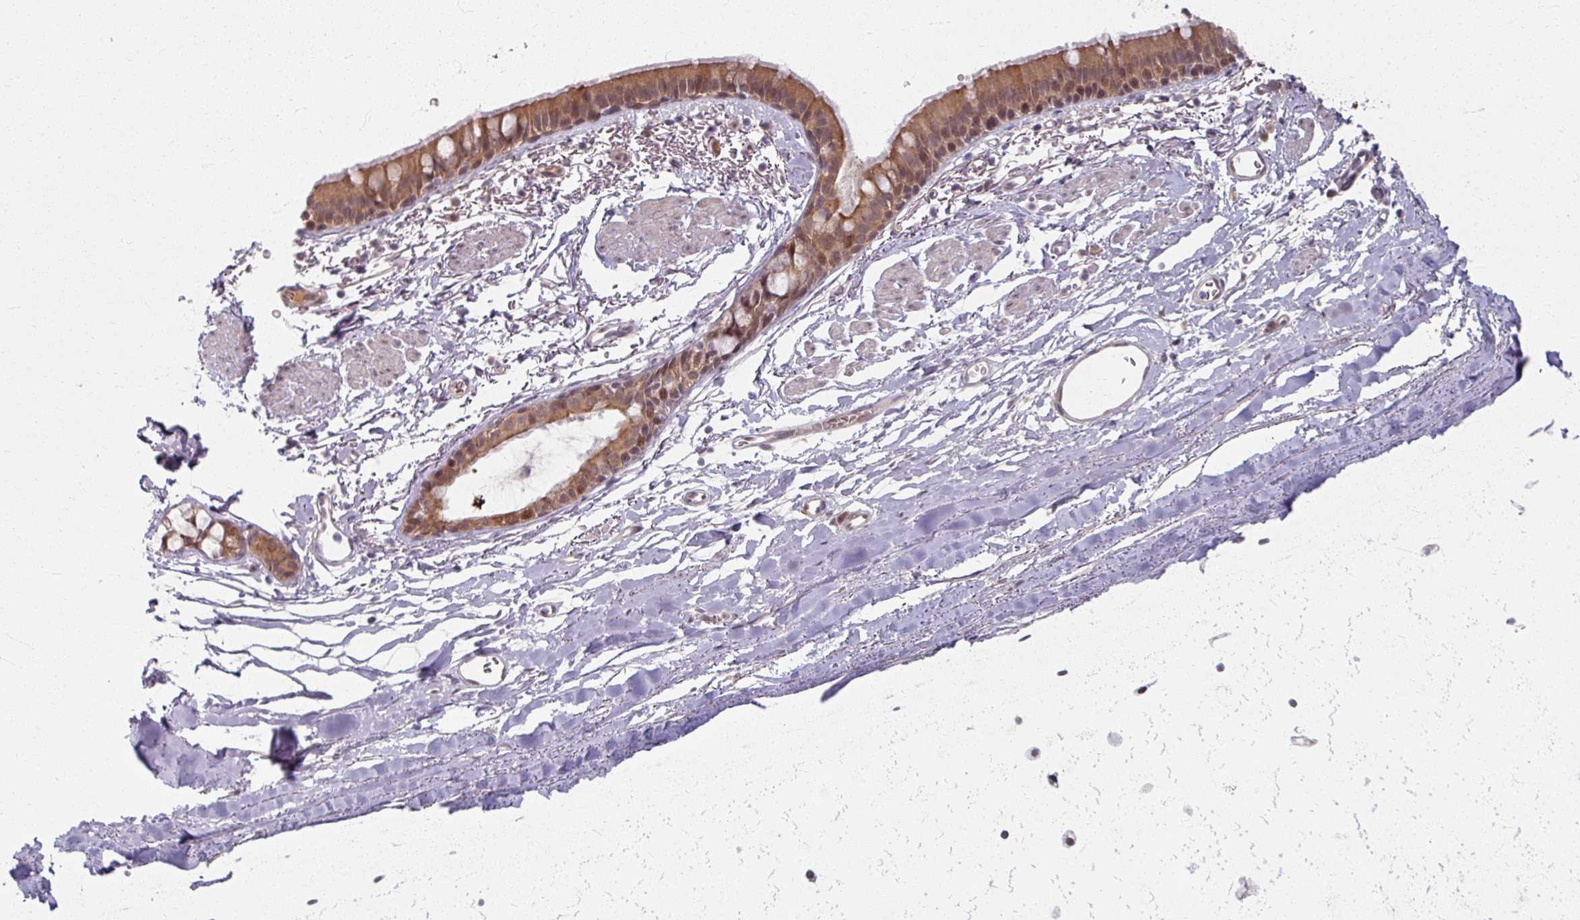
{"staining": {"intensity": "moderate", "quantity": ">75%", "location": "cytoplasmic/membranous,nuclear"}, "tissue": "bronchus", "cell_type": "Respiratory epithelial cells", "image_type": "normal", "snomed": [{"axis": "morphology", "description": "Normal tissue, NOS"}, {"axis": "topography", "description": "Bronchus"}], "caption": "Immunohistochemistry (IHC) of benign human bronchus displays medium levels of moderate cytoplasmic/membranous,nuclear expression in about >75% of respiratory epithelial cells.", "gene": "KLC3", "patient": {"sex": "male", "age": 67}}